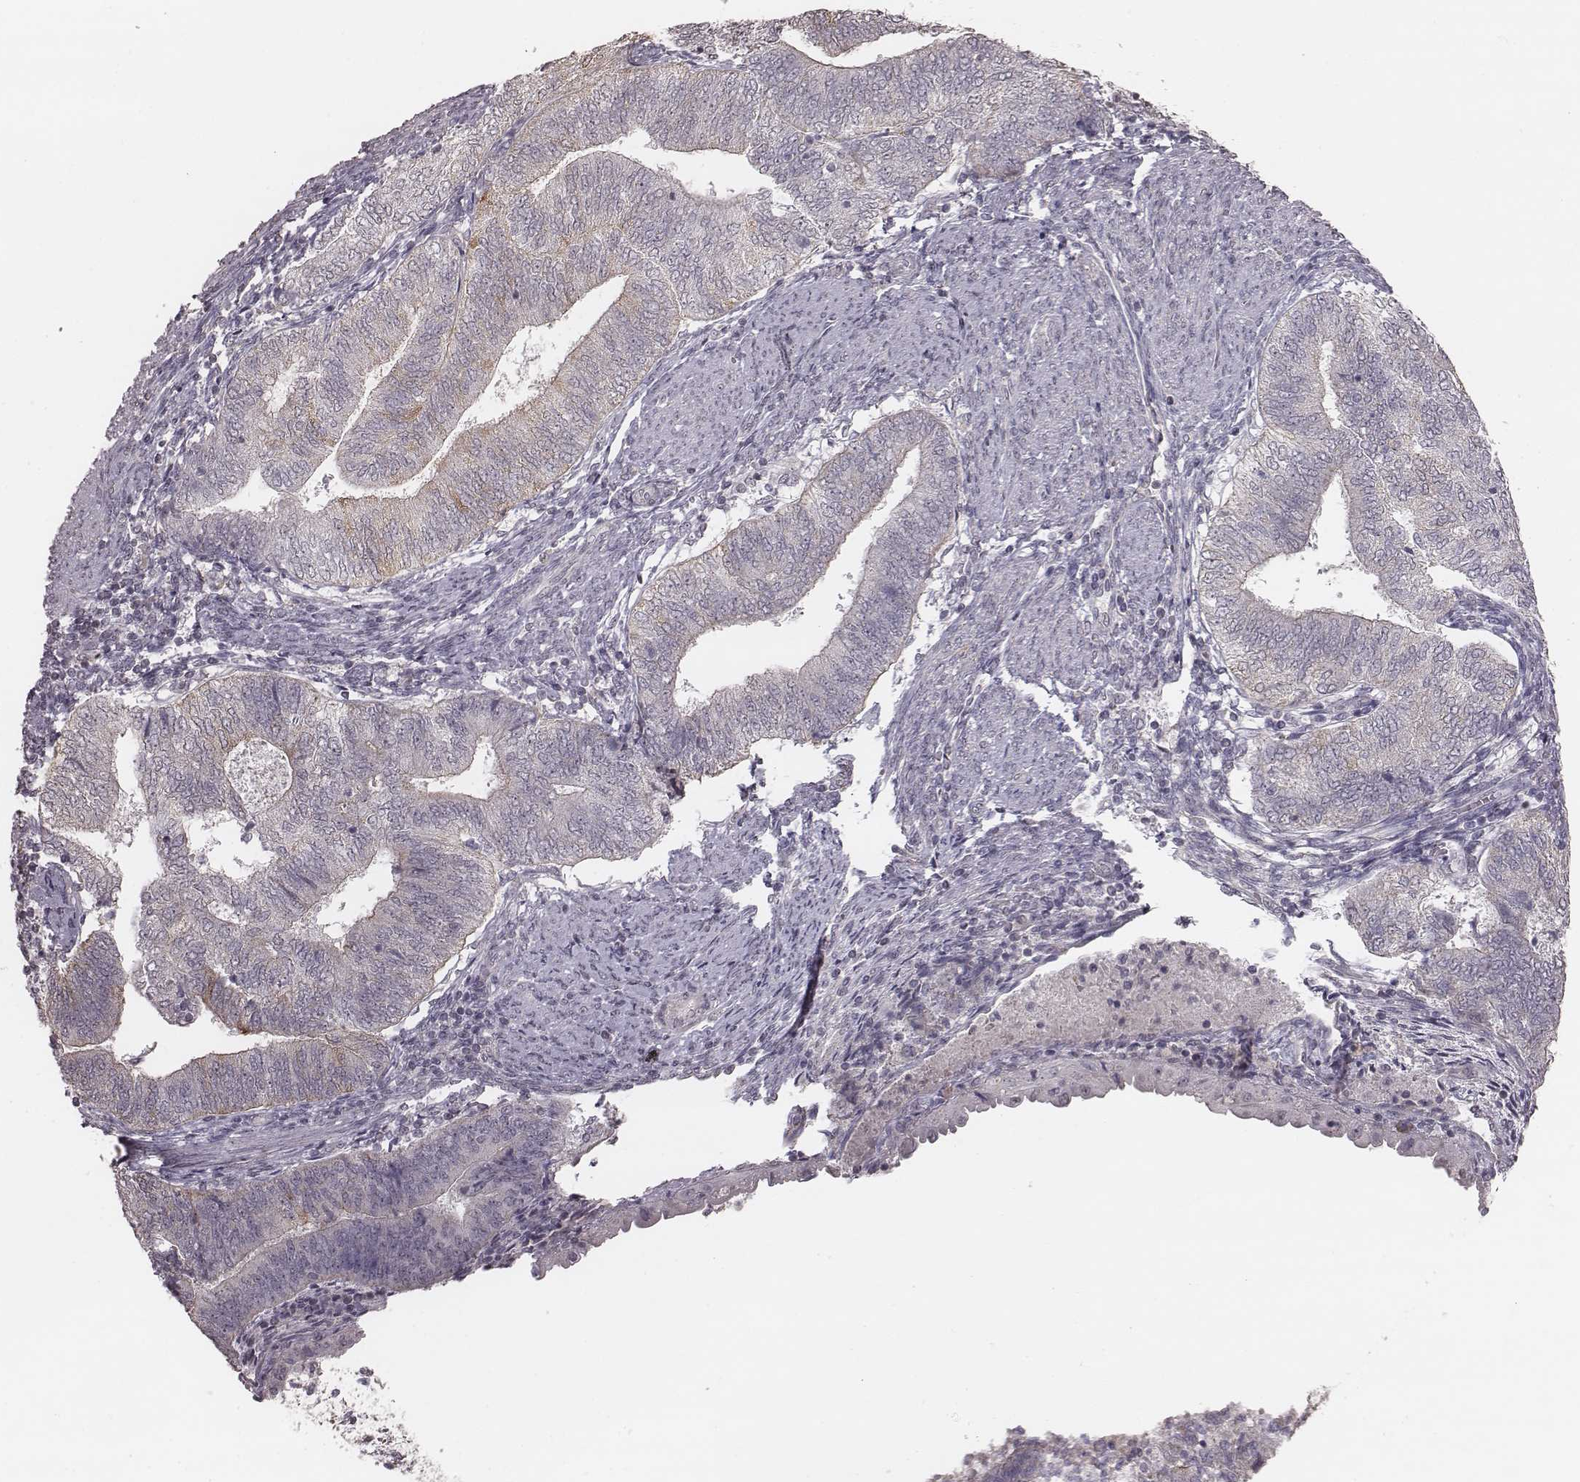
{"staining": {"intensity": "negative", "quantity": "none", "location": "none"}, "tissue": "endometrial cancer", "cell_type": "Tumor cells", "image_type": "cancer", "snomed": [{"axis": "morphology", "description": "Adenocarcinoma, NOS"}, {"axis": "topography", "description": "Endometrium"}], "caption": "This is an immunohistochemistry photomicrograph of endometrial adenocarcinoma. There is no positivity in tumor cells.", "gene": "SLC7A4", "patient": {"sex": "female", "age": 65}}